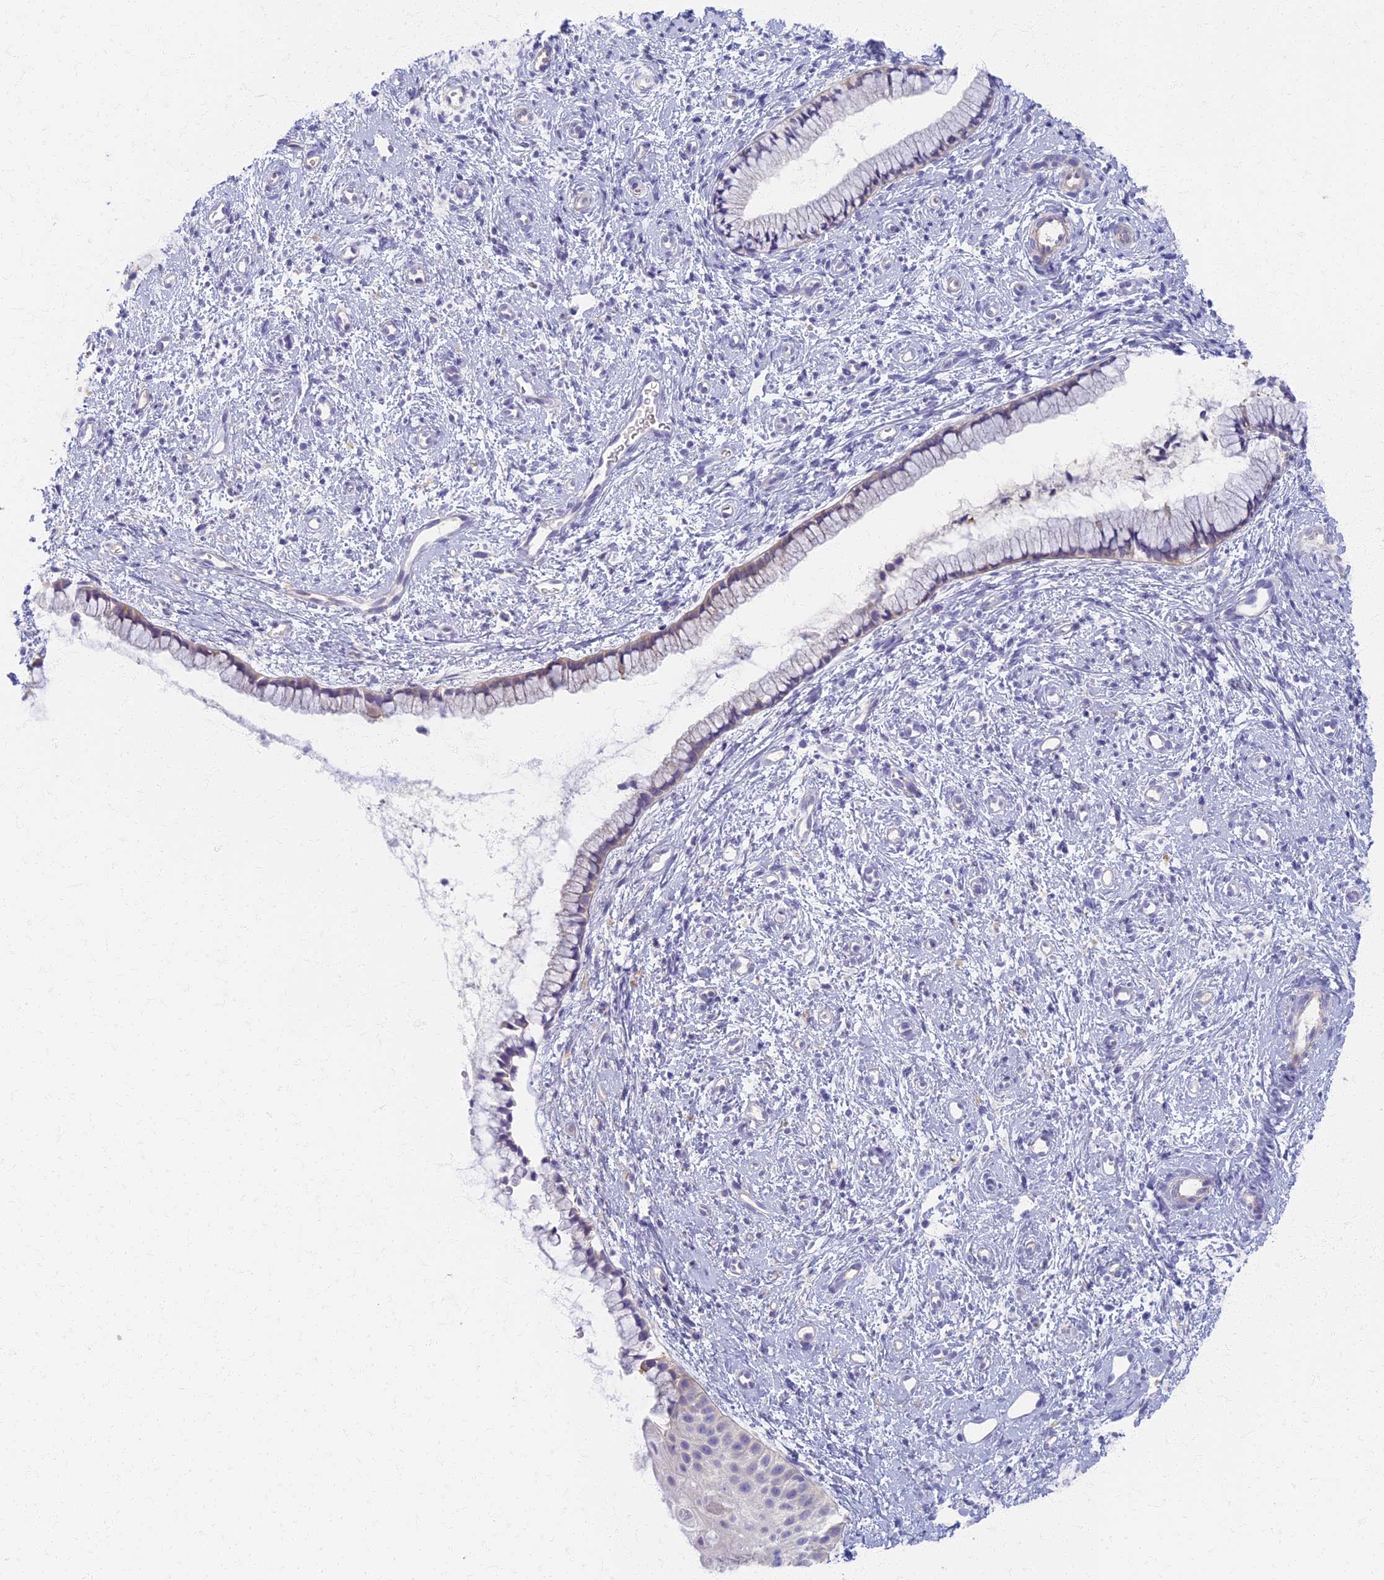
{"staining": {"intensity": "moderate", "quantity": "<25%", "location": "cytoplasmic/membranous"}, "tissue": "cervix", "cell_type": "Glandular cells", "image_type": "normal", "snomed": [{"axis": "morphology", "description": "Normal tissue, NOS"}, {"axis": "topography", "description": "Cervix"}], "caption": "Immunohistochemistry (DAB) staining of unremarkable human cervix exhibits moderate cytoplasmic/membranous protein staining in about <25% of glandular cells.", "gene": "AP4E1", "patient": {"sex": "female", "age": 57}}